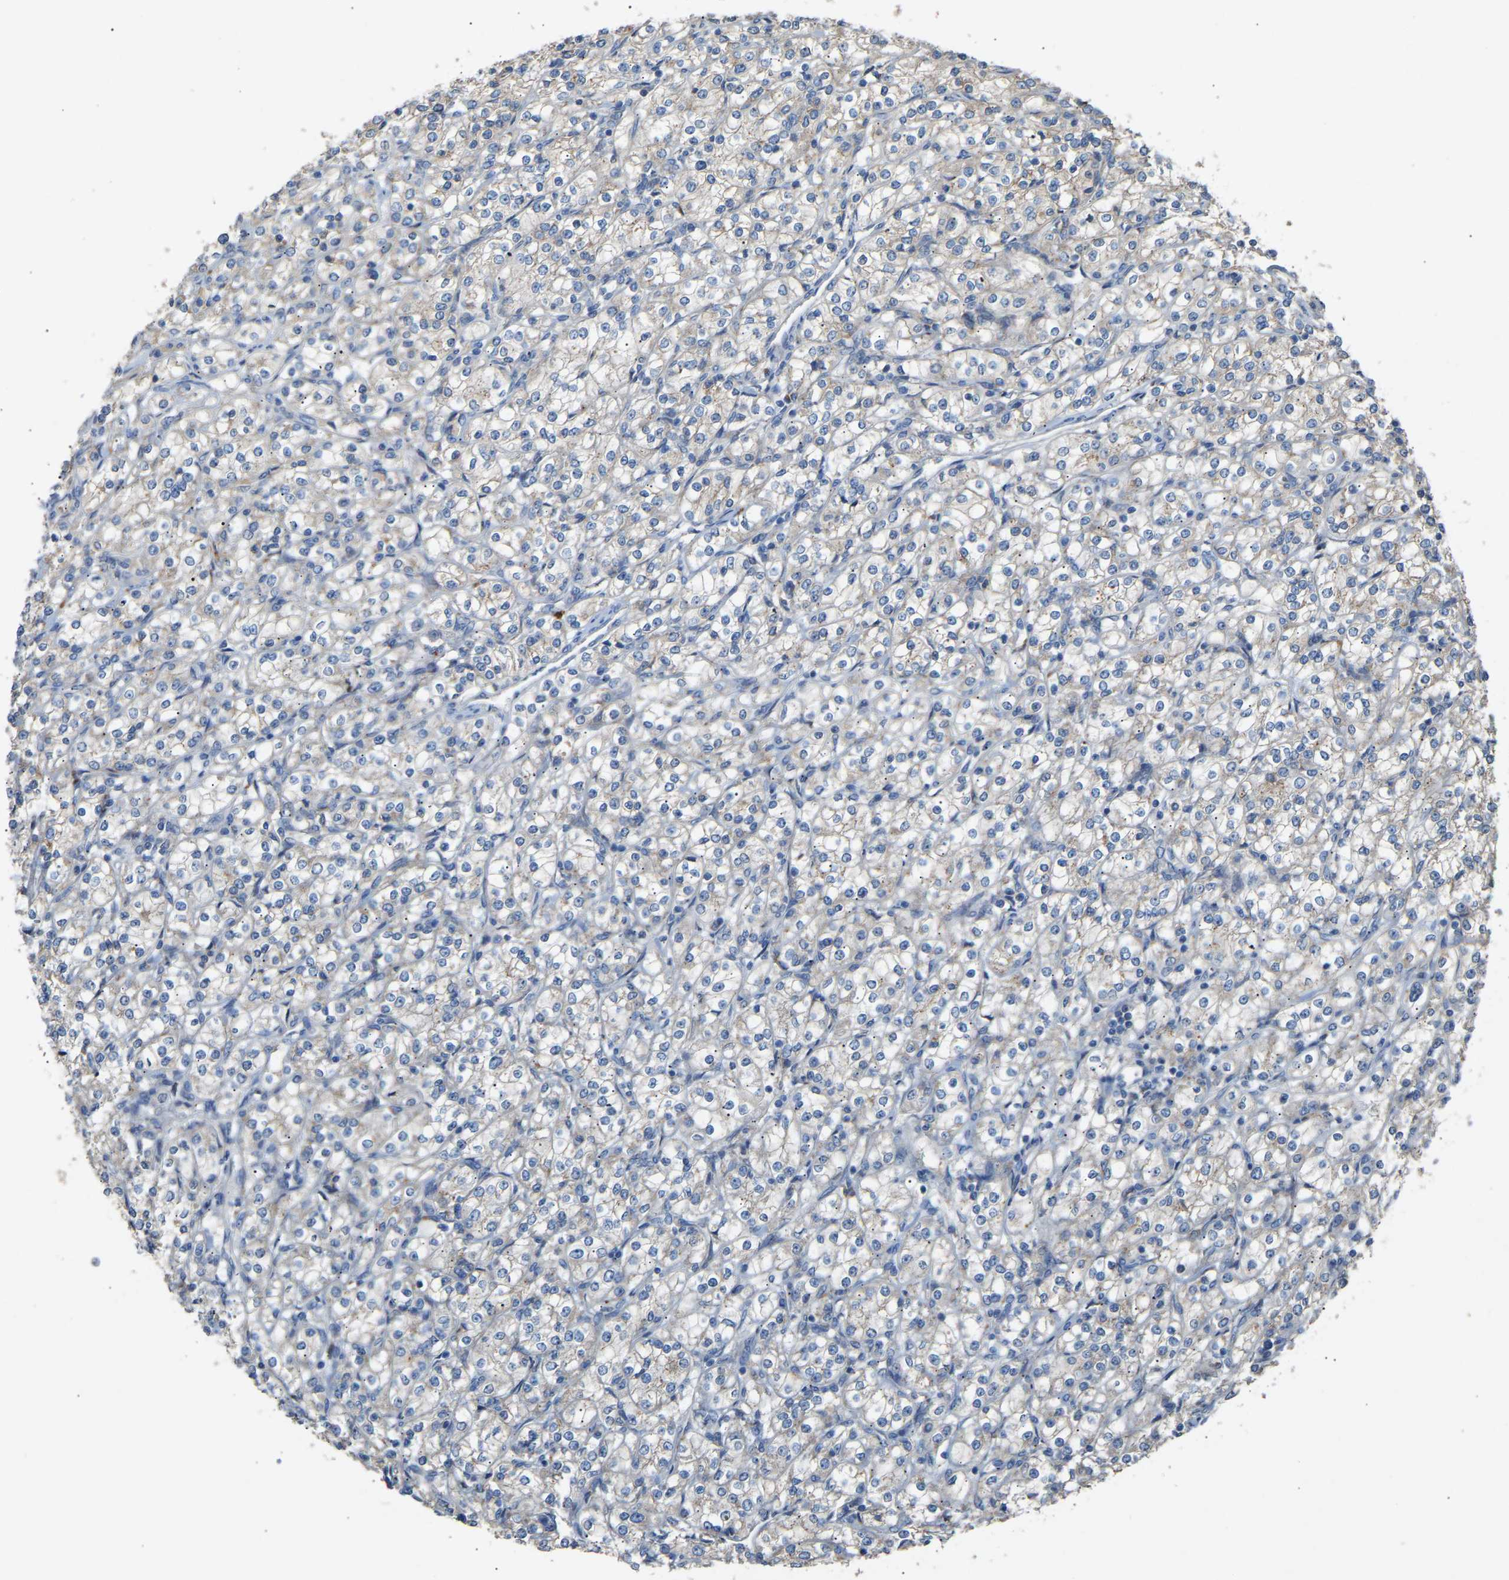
{"staining": {"intensity": "negative", "quantity": "none", "location": "none"}, "tissue": "renal cancer", "cell_type": "Tumor cells", "image_type": "cancer", "snomed": [{"axis": "morphology", "description": "Adenocarcinoma, NOS"}, {"axis": "topography", "description": "Kidney"}], "caption": "This is an IHC histopathology image of human renal adenocarcinoma. There is no positivity in tumor cells.", "gene": "RGP1", "patient": {"sex": "male", "age": 77}}